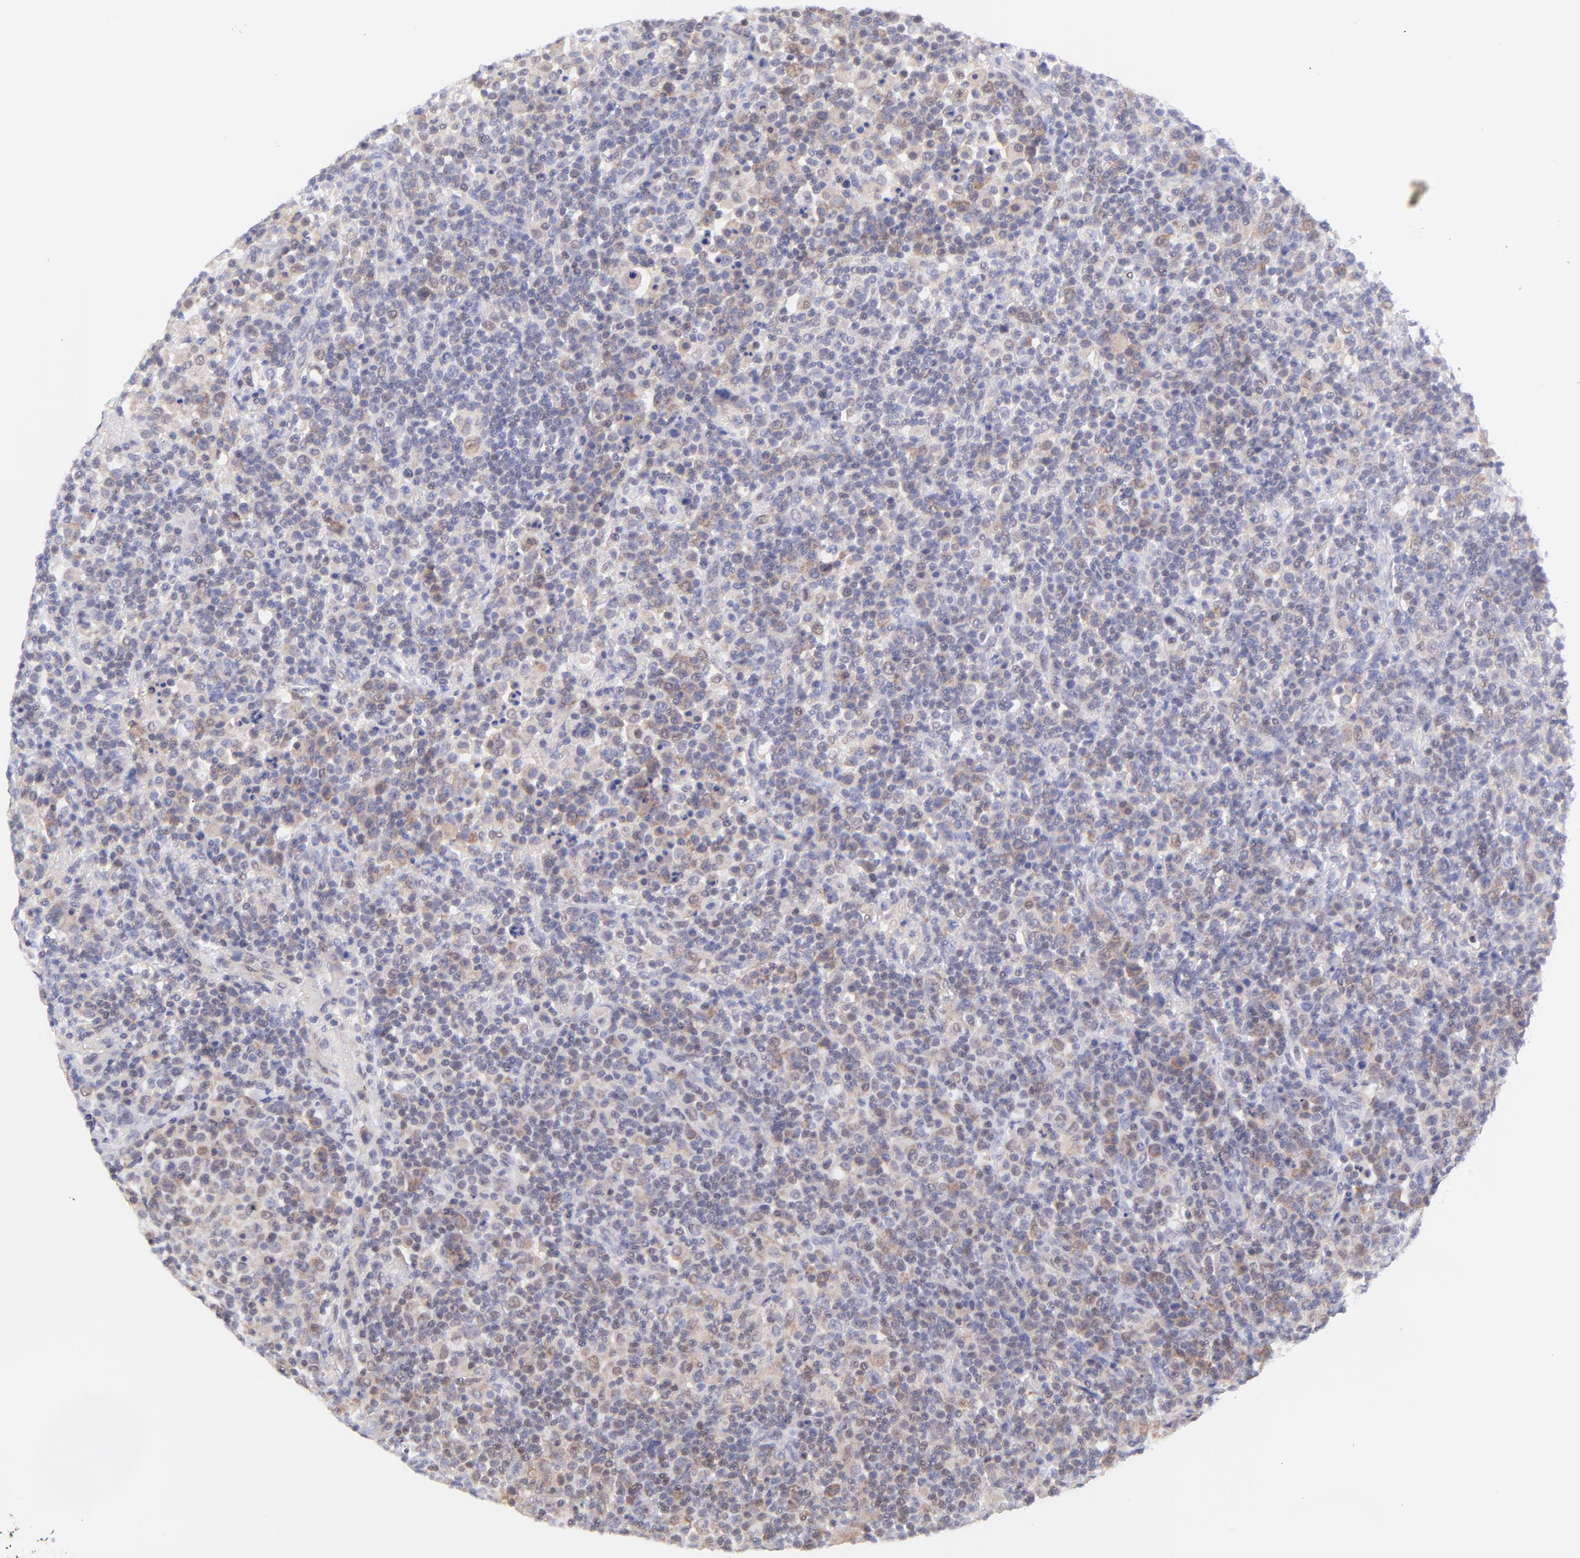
{"staining": {"intensity": "moderate", "quantity": "<25%", "location": "cytoplasmic/membranous"}, "tissue": "lymphoma", "cell_type": "Tumor cells", "image_type": "cancer", "snomed": [{"axis": "morphology", "description": "Hodgkin's disease, NOS"}, {"axis": "topography", "description": "Lymph node"}], "caption": "Hodgkin's disease tissue displays moderate cytoplasmic/membranous staining in about <25% of tumor cells (DAB = brown stain, brightfield microscopy at high magnification).", "gene": "PBDC1", "patient": {"sex": "male", "age": 65}}